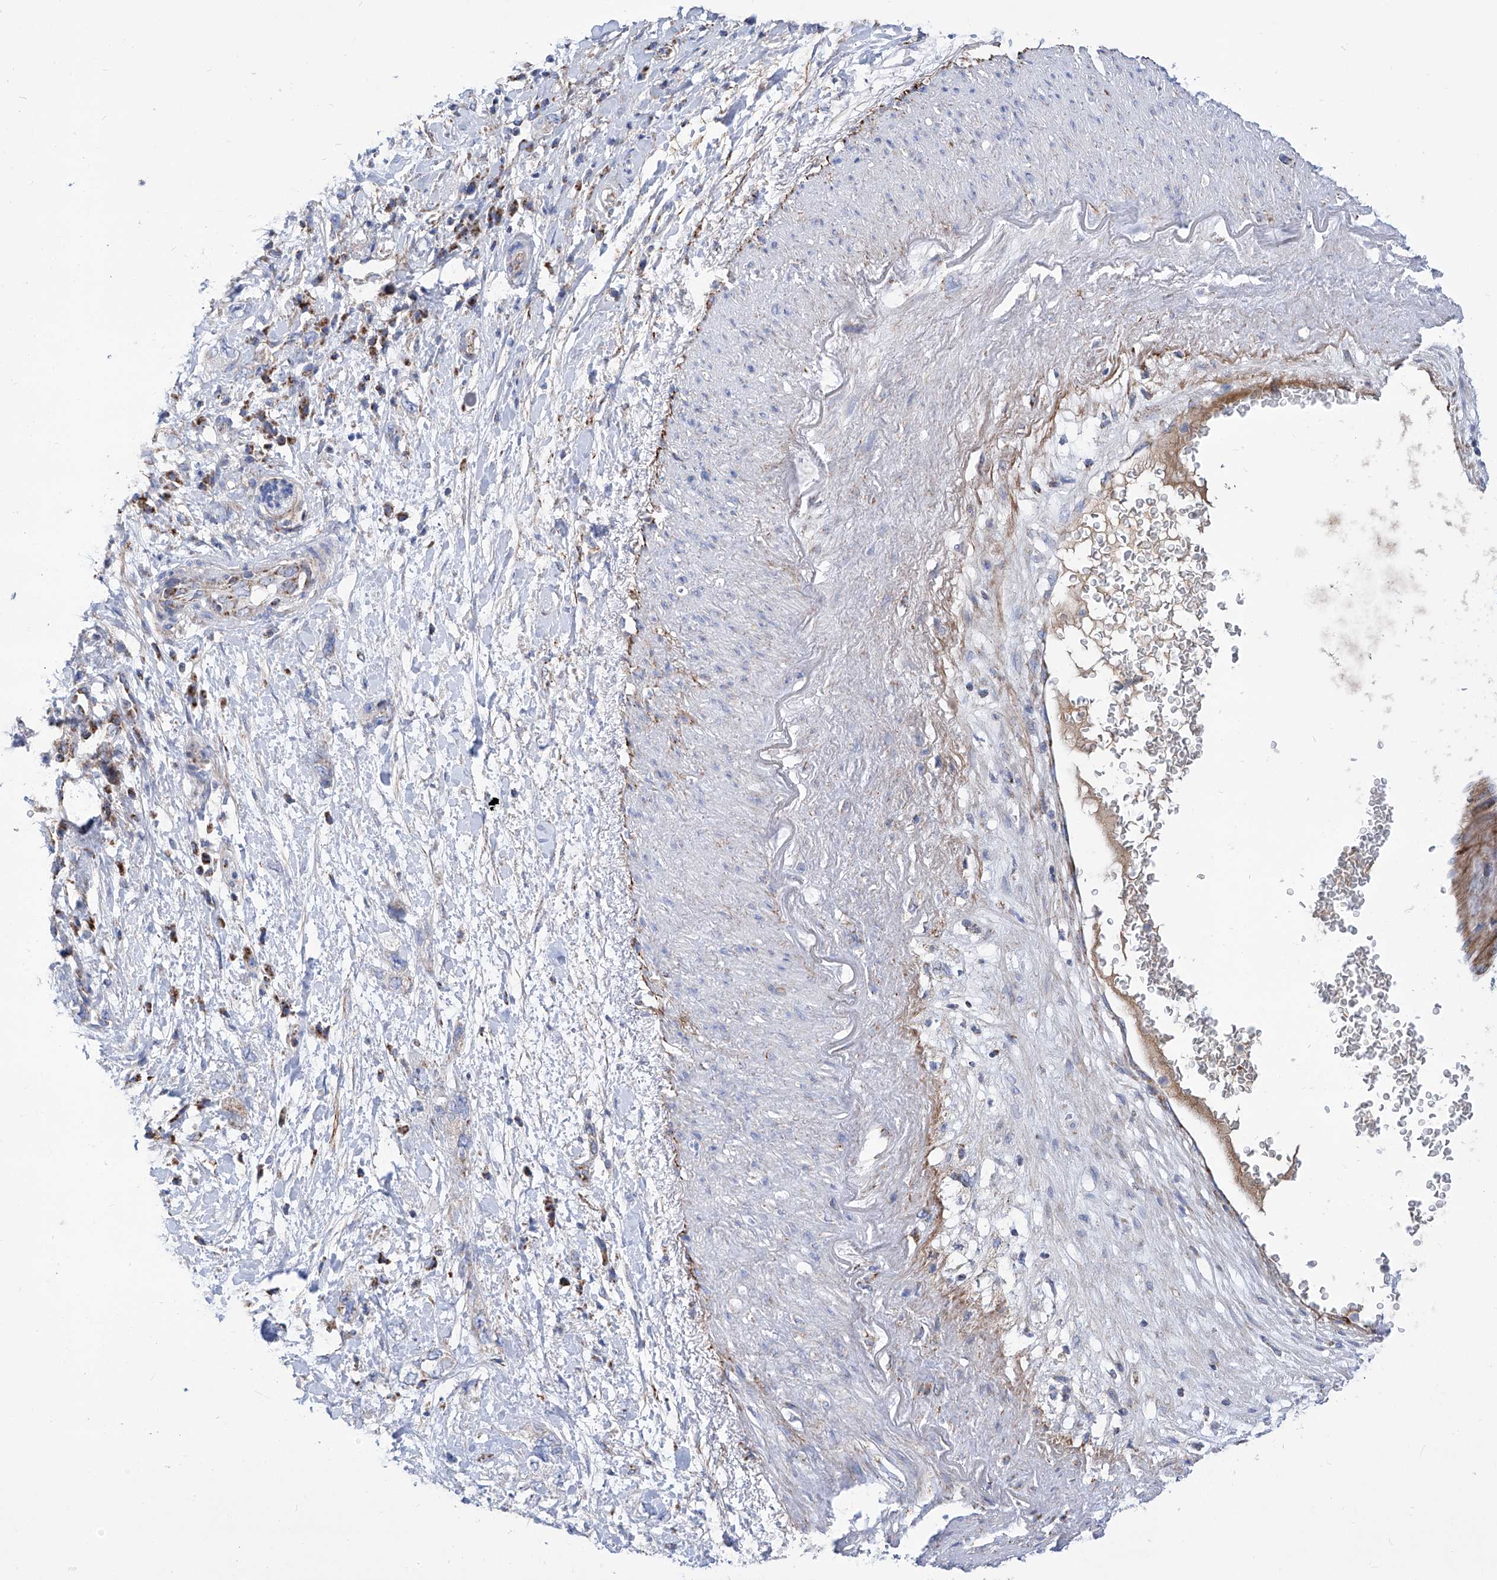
{"staining": {"intensity": "negative", "quantity": "none", "location": "none"}, "tissue": "pancreatic cancer", "cell_type": "Tumor cells", "image_type": "cancer", "snomed": [{"axis": "morphology", "description": "Adenocarcinoma, NOS"}, {"axis": "topography", "description": "Pancreas"}], "caption": "The immunohistochemistry photomicrograph has no significant expression in tumor cells of pancreatic cancer tissue.", "gene": "SRBD1", "patient": {"sex": "female", "age": 73}}